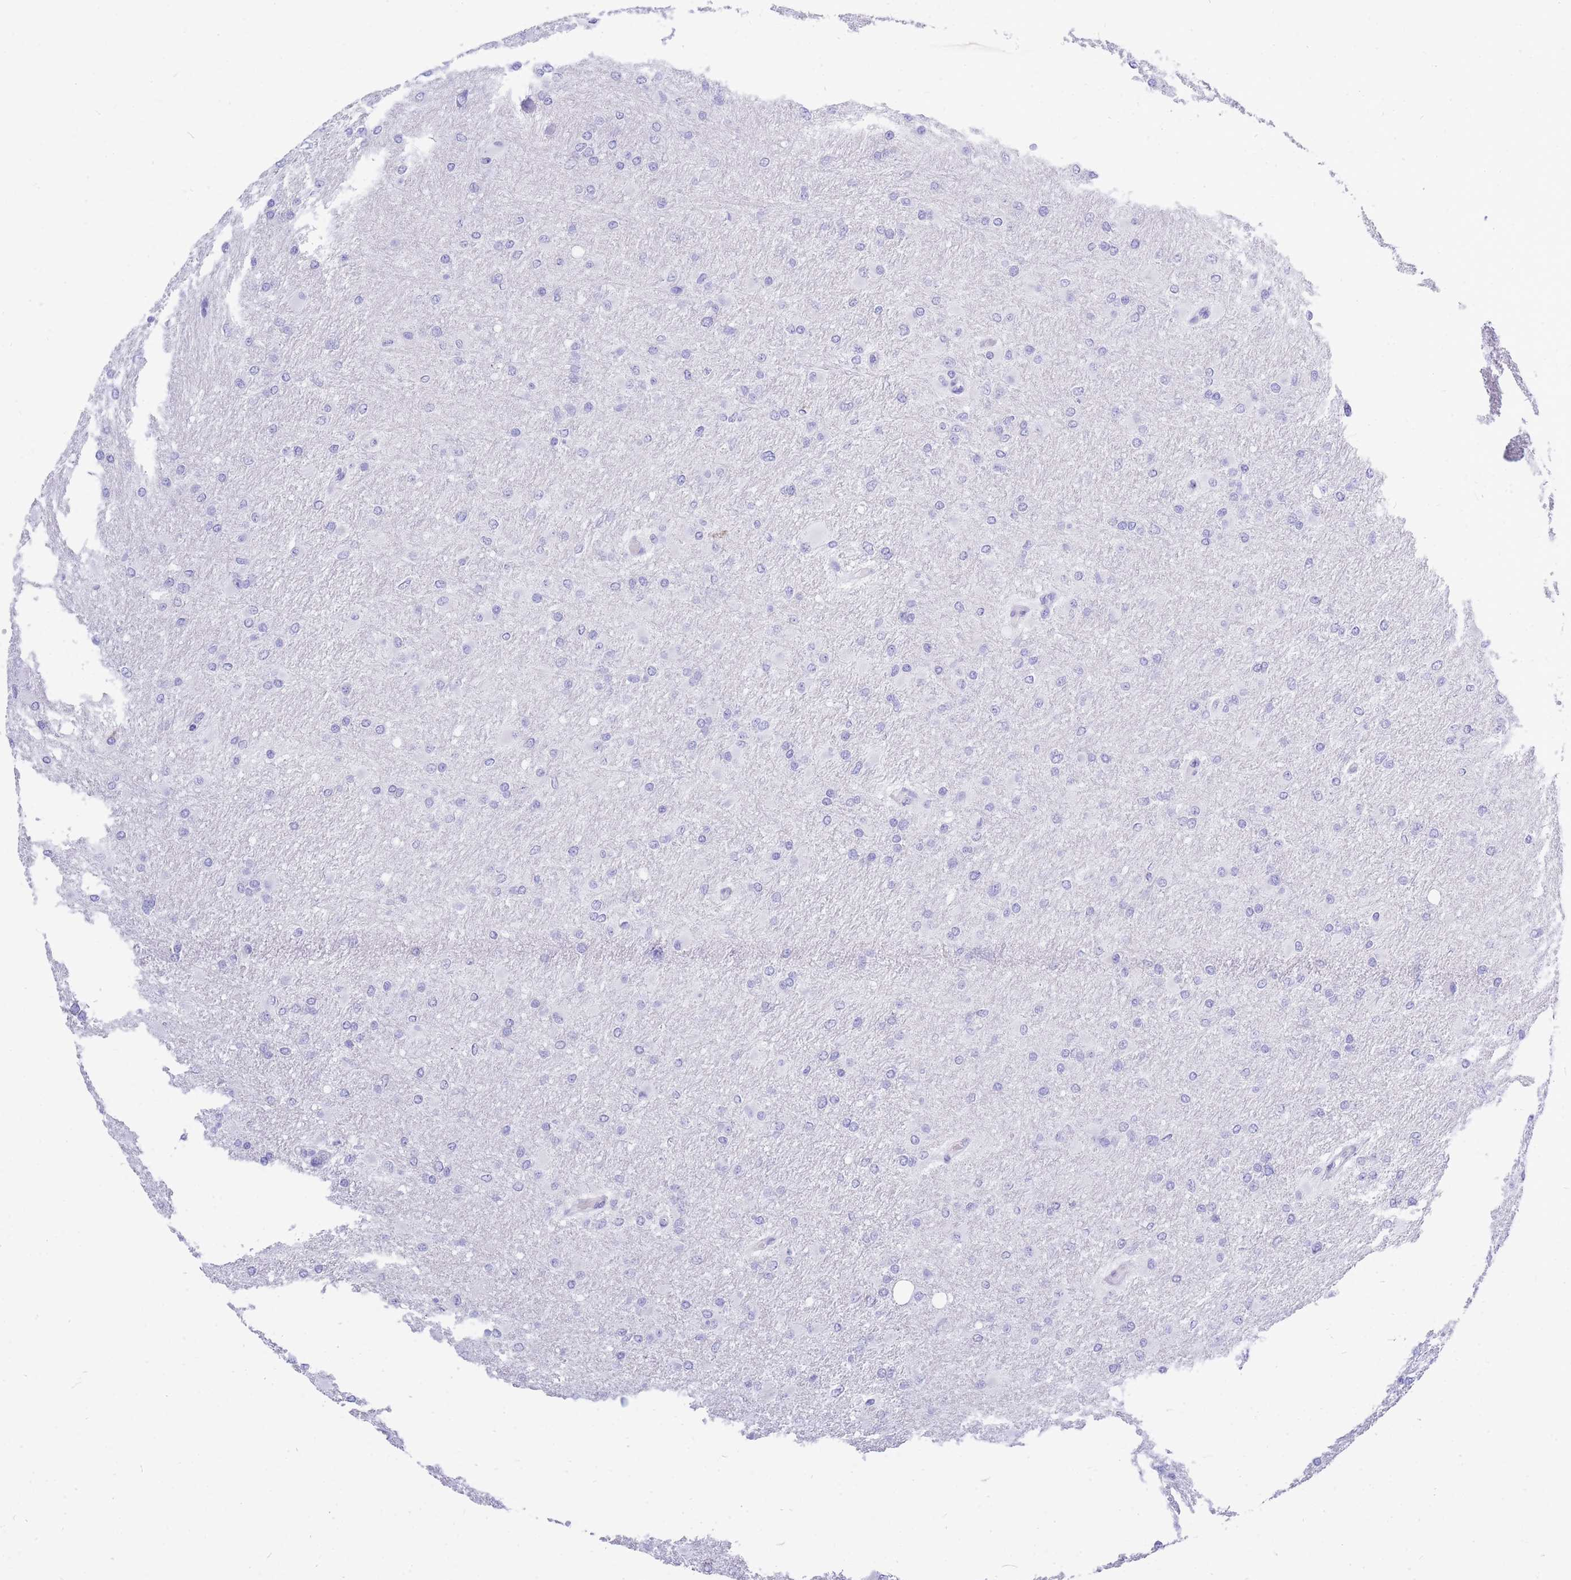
{"staining": {"intensity": "negative", "quantity": "none", "location": "none"}, "tissue": "glioma", "cell_type": "Tumor cells", "image_type": "cancer", "snomed": [{"axis": "morphology", "description": "Glioma, malignant, High grade"}, {"axis": "topography", "description": "Cerebral cortex"}], "caption": "An image of human malignant glioma (high-grade) is negative for staining in tumor cells.", "gene": "ZFP62", "patient": {"sex": "female", "age": 36}}